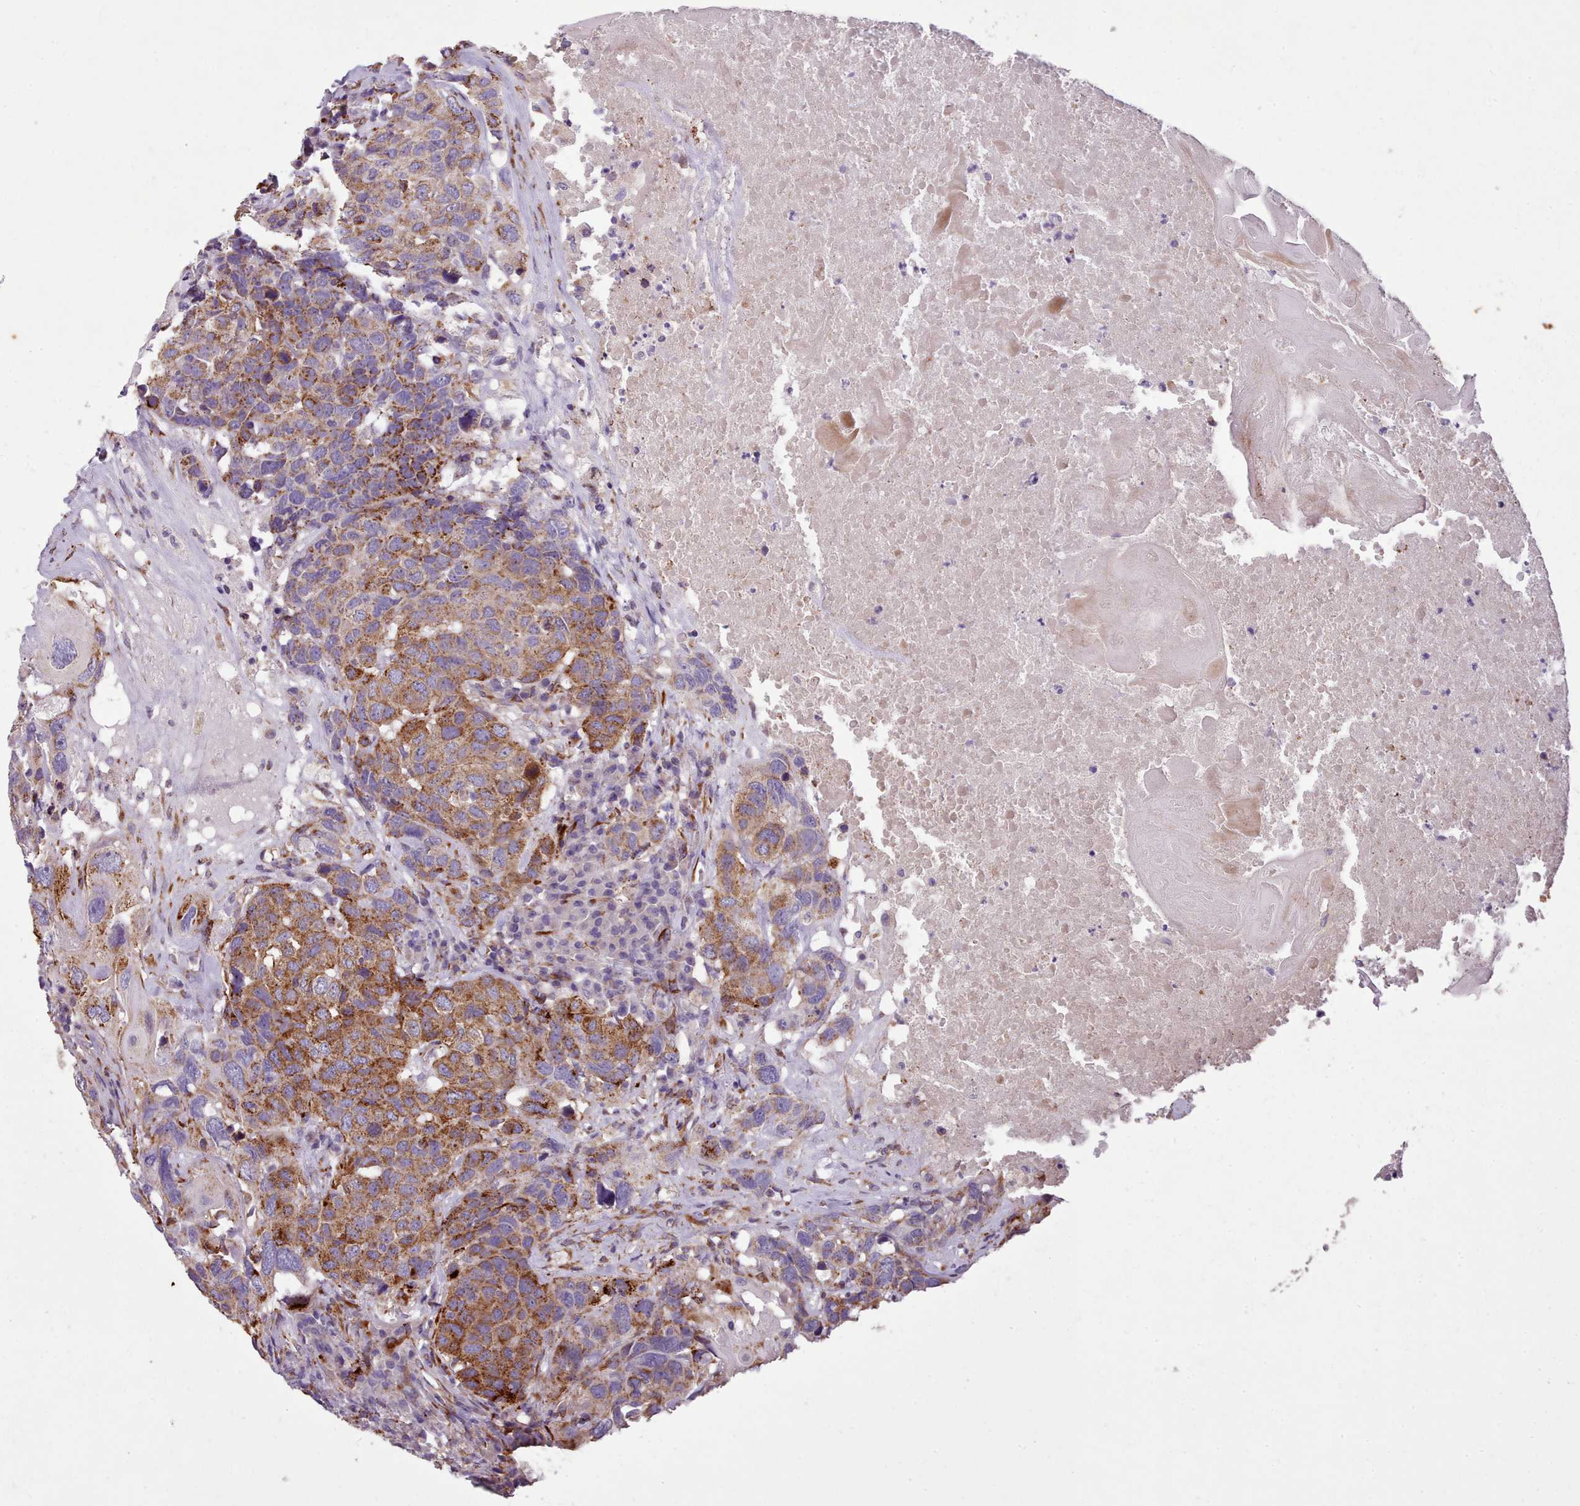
{"staining": {"intensity": "moderate", "quantity": ">75%", "location": "cytoplasmic/membranous"}, "tissue": "head and neck cancer", "cell_type": "Tumor cells", "image_type": "cancer", "snomed": [{"axis": "morphology", "description": "Squamous cell carcinoma, NOS"}, {"axis": "topography", "description": "Head-Neck"}], "caption": "High-magnification brightfield microscopy of head and neck cancer stained with DAB (brown) and counterstained with hematoxylin (blue). tumor cells exhibit moderate cytoplasmic/membranous positivity is seen in approximately>75% of cells.", "gene": "FKBP10", "patient": {"sex": "male", "age": 66}}